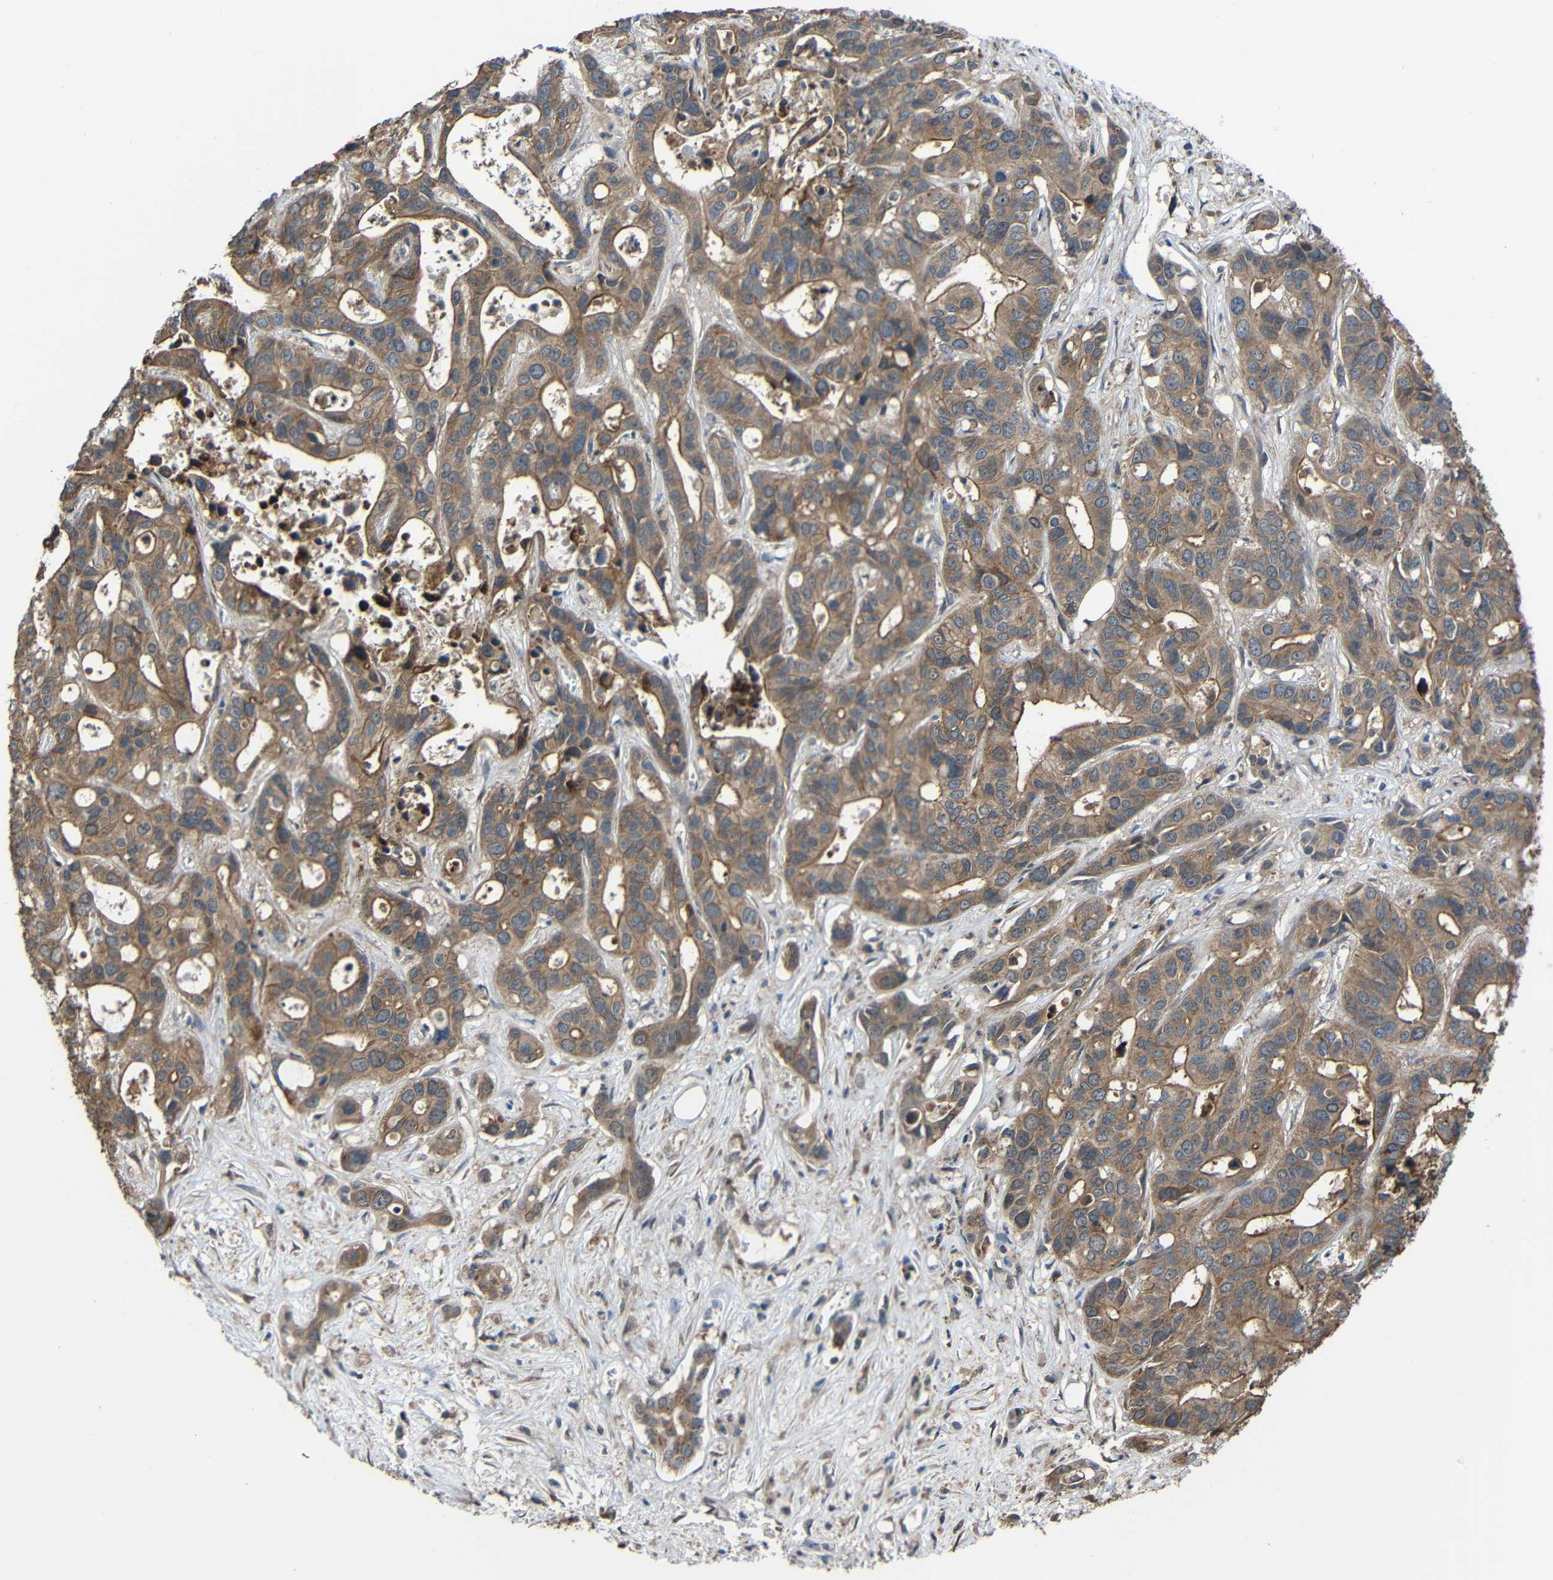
{"staining": {"intensity": "moderate", "quantity": ">75%", "location": "cytoplasmic/membranous"}, "tissue": "liver cancer", "cell_type": "Tumor cells", "image_type": "cancer", "snomed": [{"axis": "morphology", "description": "Cholangiocarcinoma"}, {"axis": "topography", "description": "Liver"}], "caption": "IHC of human liver cholangiocarcinoma exhibits medium levels of moderate cytoplasmic/membranous expression in about >75% of tumor cells.", "gene": "CHST9", "patient": {"sex": "female", "age": 65}}